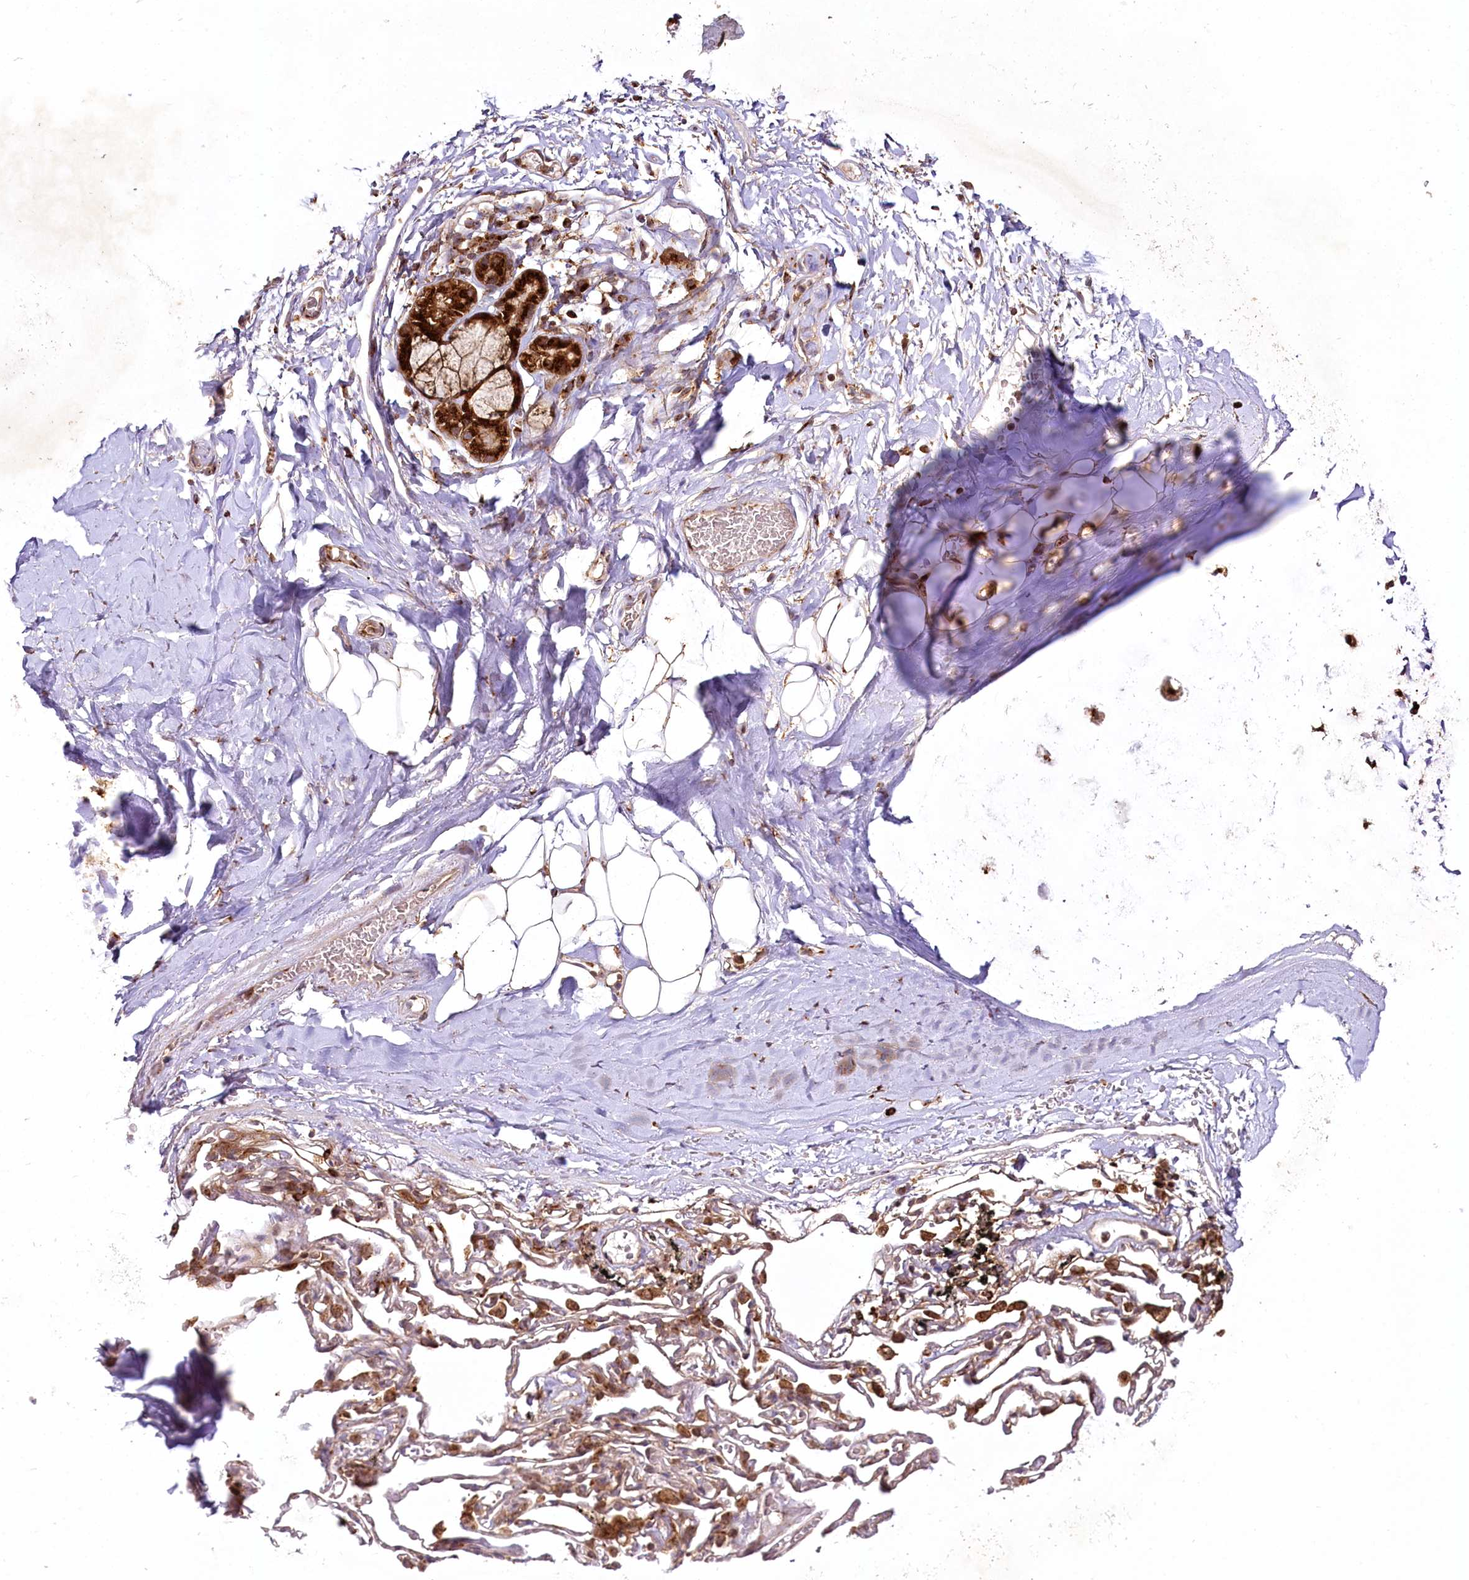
{"staining": {"intensity": "moderate", "quantity": "25%-75%", "location": "cytoplasmic/membranous"}, "tissue": "adipose tissue", "cell_type": "Adipocytes", "image_type": "normal", "snomed": [{"axis": "morphology", "description": "Normal tissue, NOS"}, {"axis": "topography", "description": "Lymph node"}, {"axis": "topography", "description": "Bronchus"}], "caption": "Immunohistochemistry (DAB) staining of normal adipose tissue shows moderate cytoplasmic/membranous protein expression in about 25%-75% of adipocytes.", "gene": "COPG1", "patient": {"sex": "male", "age": 63}}